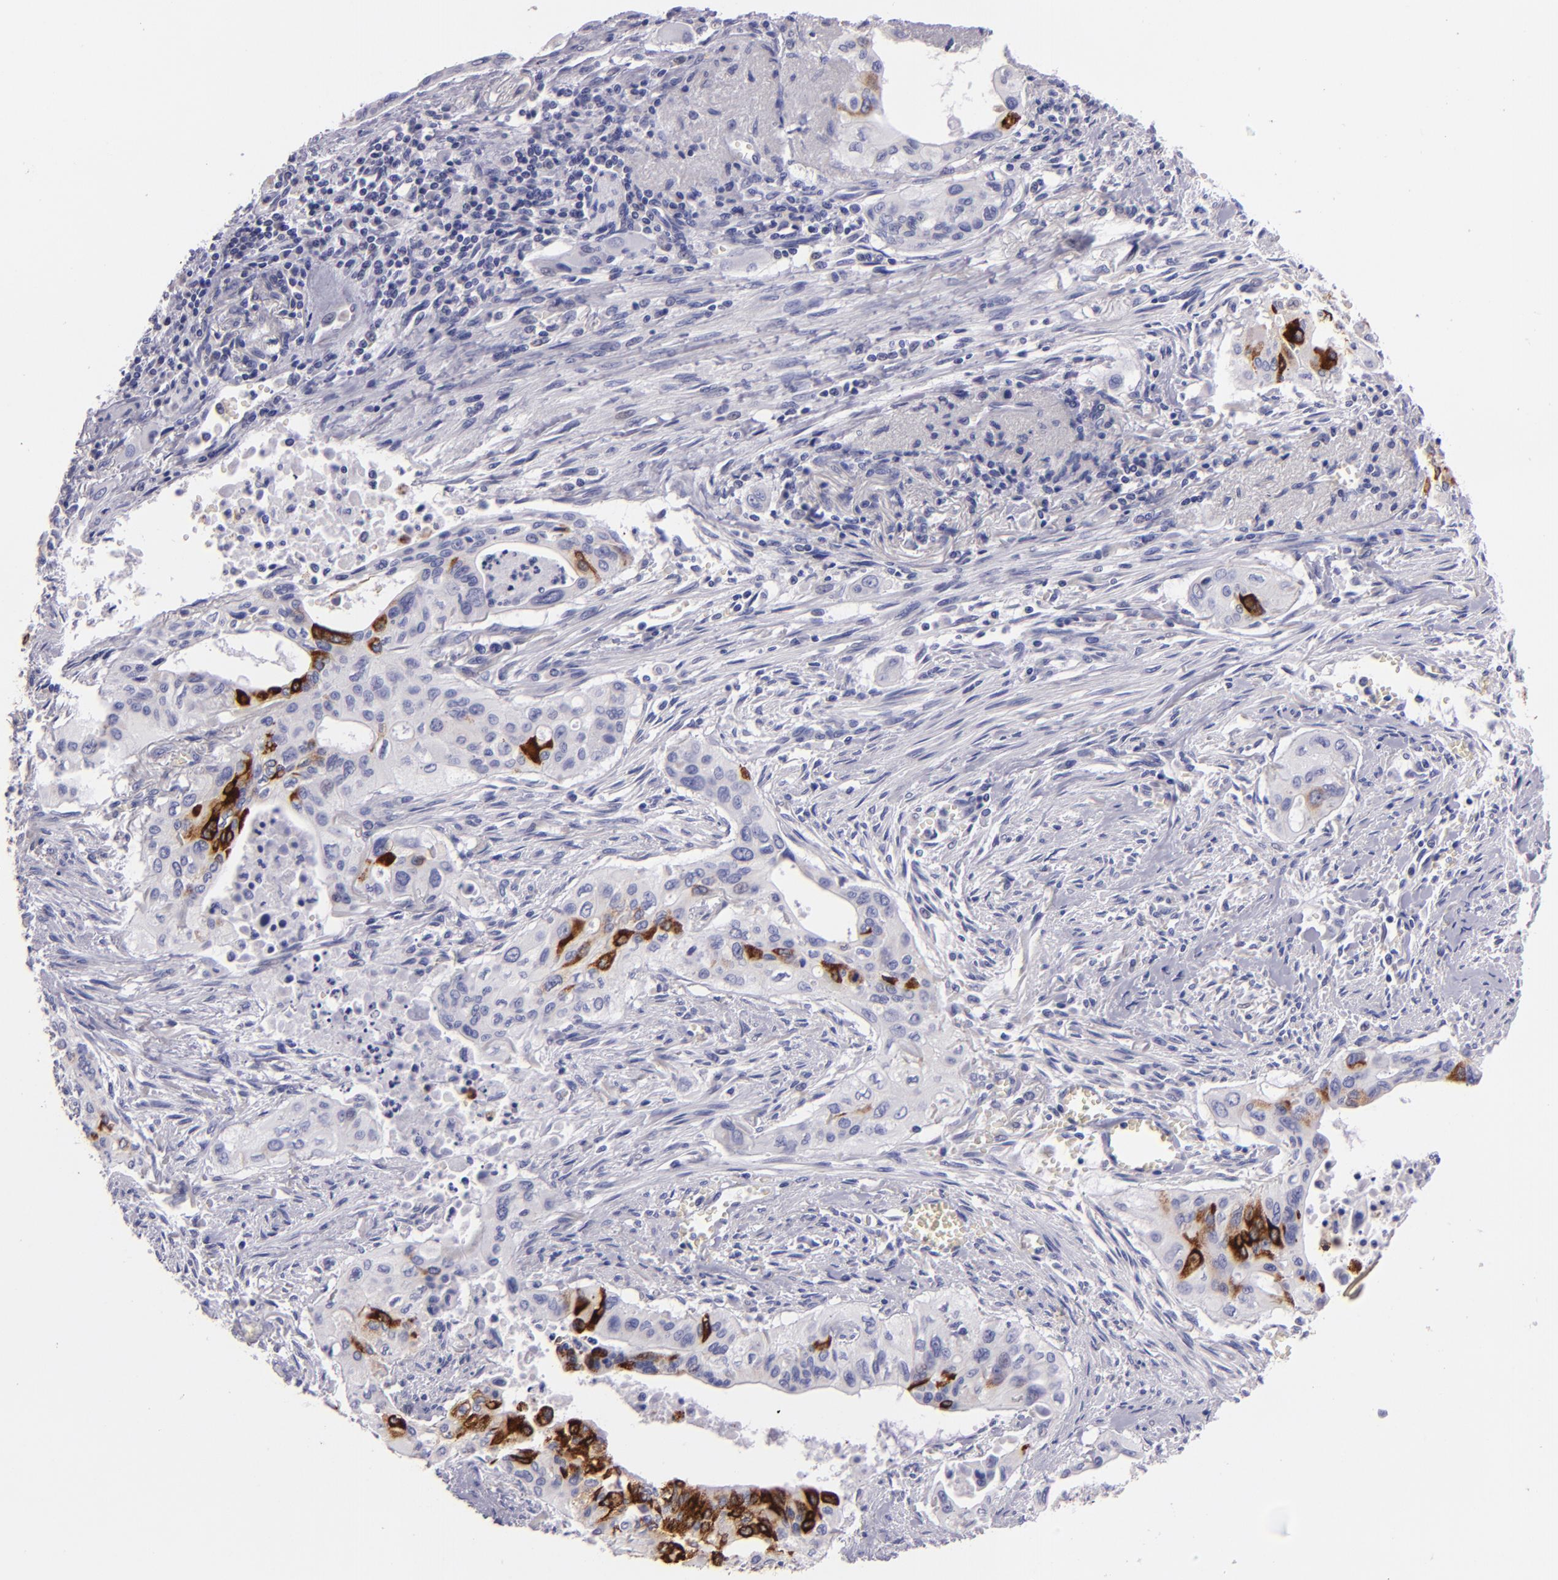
{"staining": {"intensity": "strong", "quantity": "<25%", "location": "cytoplasmic/membranous"}, "tissue": "pancreatic cancer", "cell_type": "Tumor cells", "image_type": "cancer", "snomed": [{"axis": "morphology", "description": "Adenocarcinoma, NOS"}, {"axis": "topography", "description": "Pancreas"}], "caption": "This micrograph displays immunohistochemistry staining of pancreatic cancer (adenocarcinoma), with medium strong cytoplasmic/membranous staining in about <25% of tumor cells.", "gene": "MUC5AC", "patient": {"sex": "male", "age": 77}}